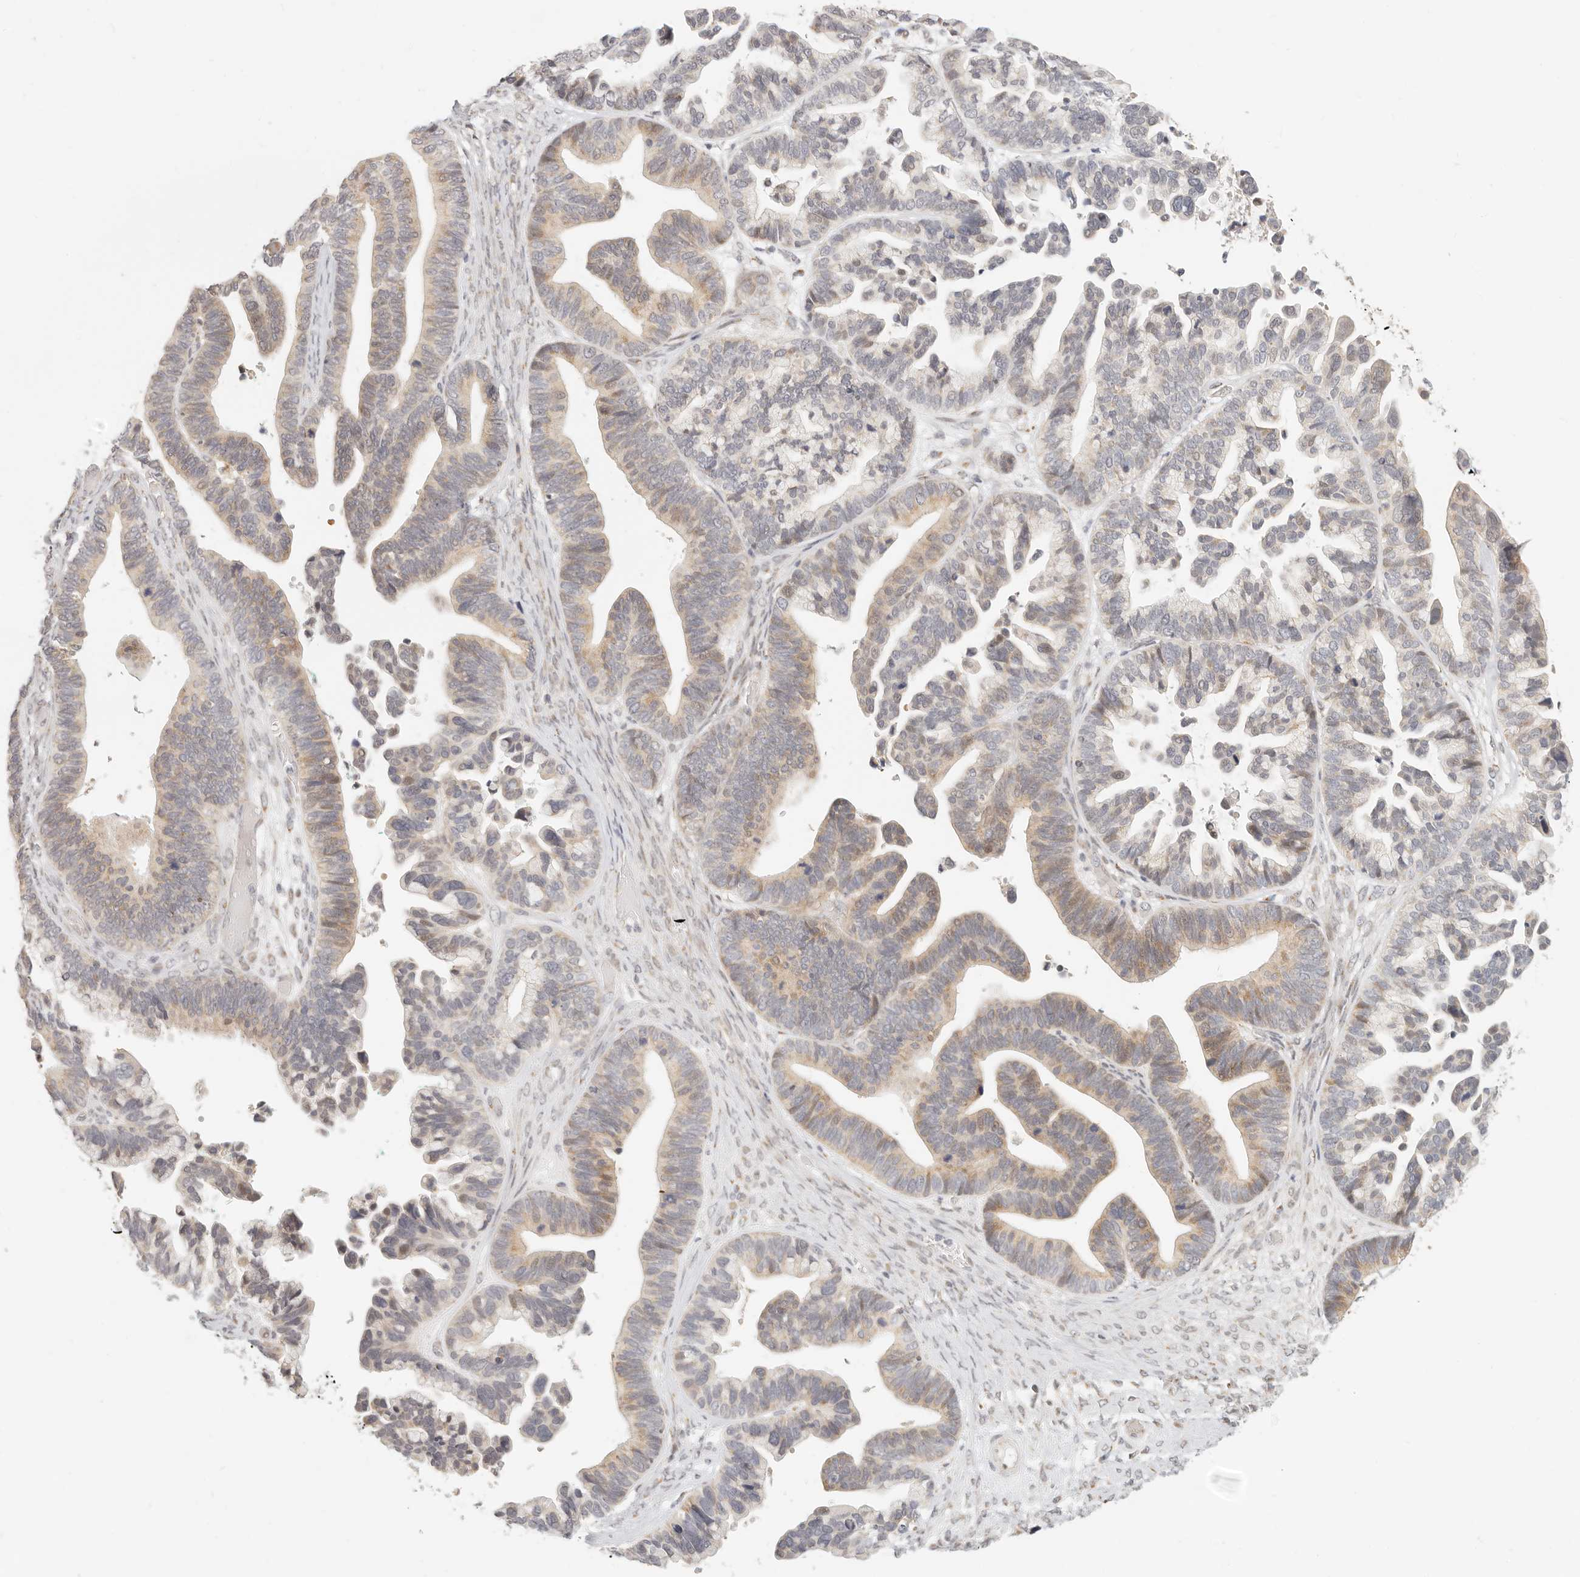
{"staining": {"intensity": "moderate", "quantity": "25%-75%", "location": "cytoplasmic/membranous"}, "tissue": "ovarian cancer", "cell_type": "Tumor cells", "image_type": "cancer", "snomed": [{"axis": "morphology", "description": "Cystadenocarcinoma, serous, NOS"}, {"axis": "topography", "description": "Ovary"}], "caption": "About 25%-75% of tumor cells in human ovarian cancer (serous cystadenocarcinoma) show moderate cytoplasmic/membranous protein positivity as visualized by brown immunohistochemical staining.", "gene": "FAM20B", "patient": {"sex": "female", "age": 56}}